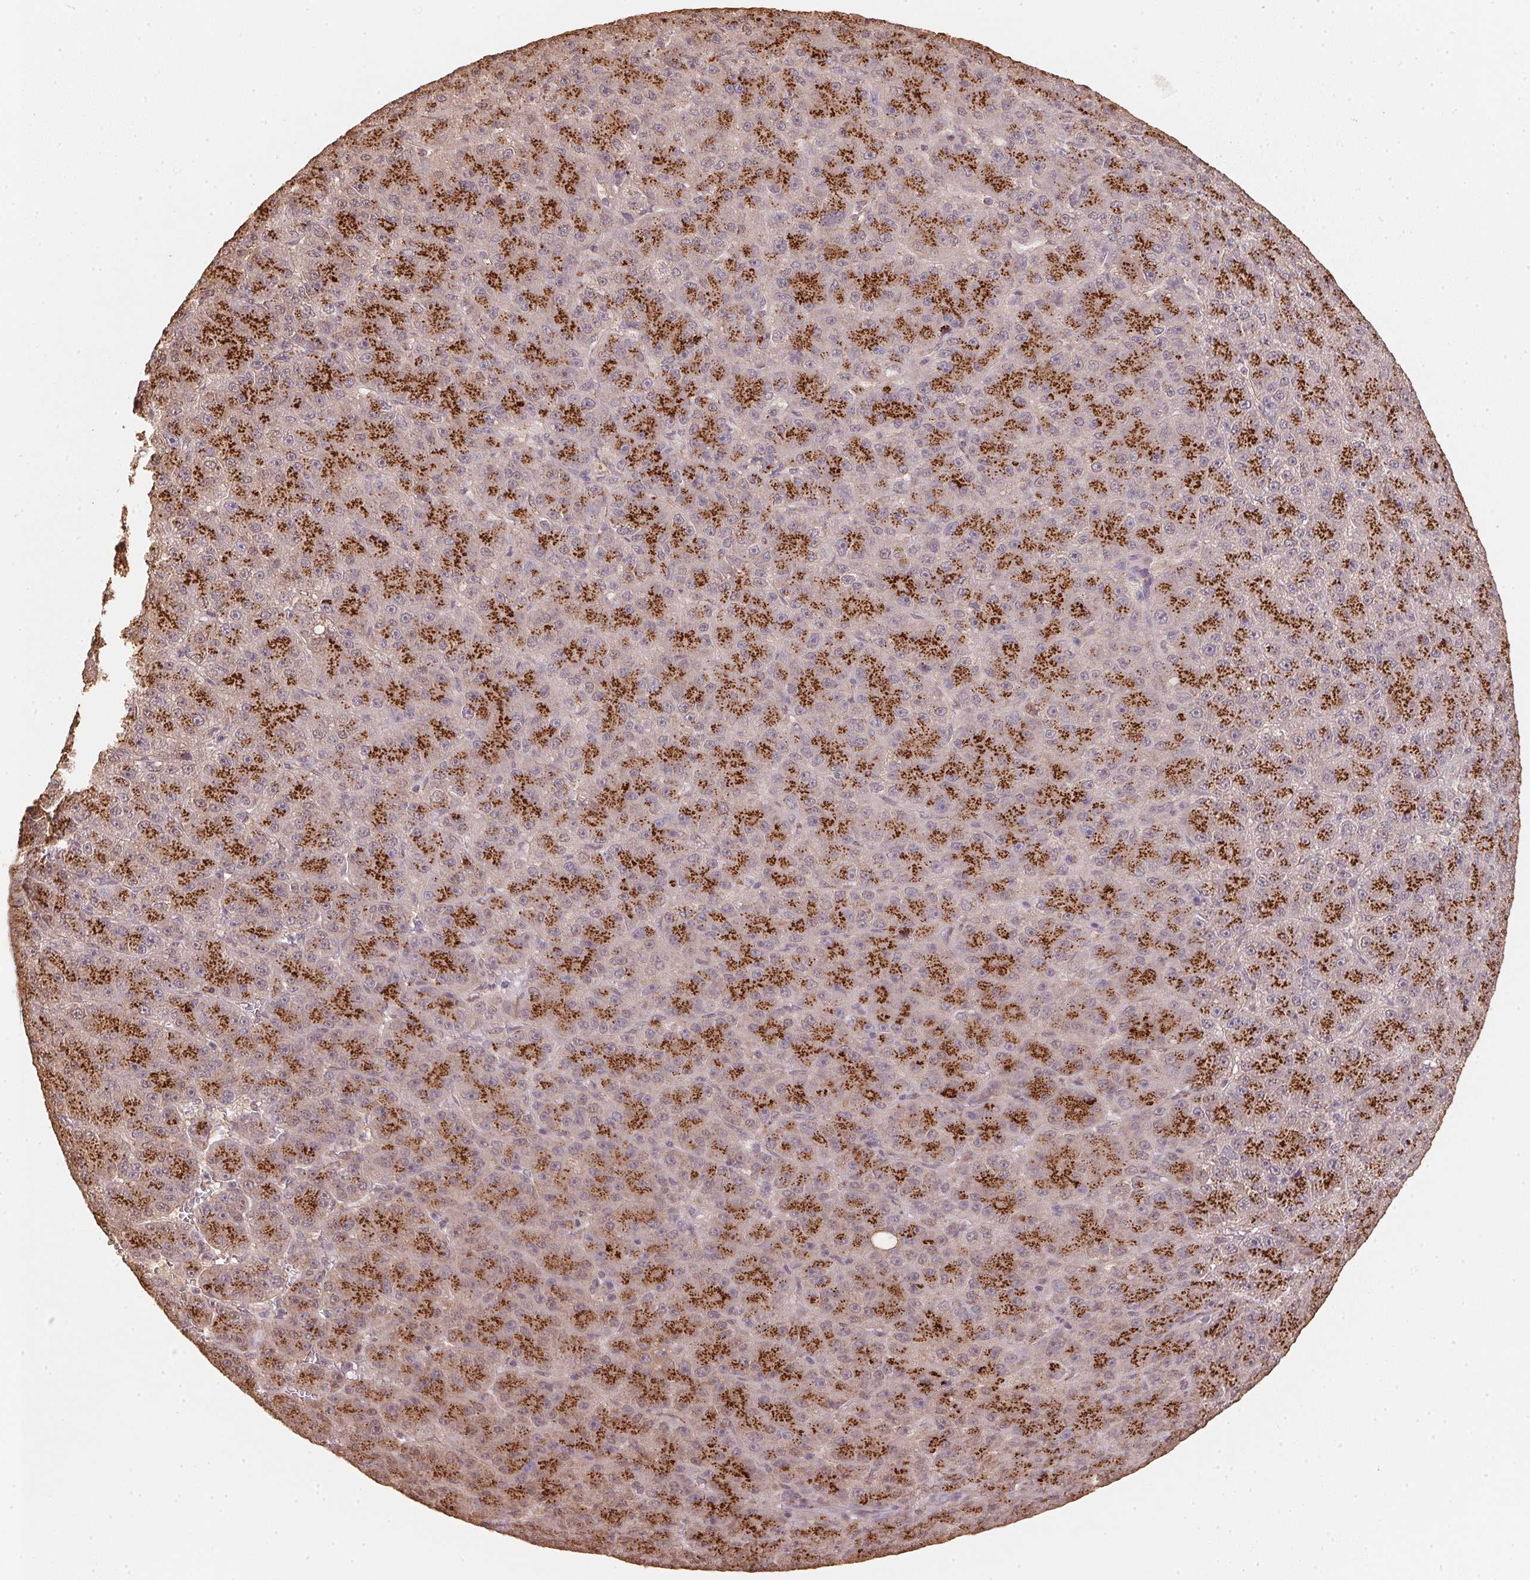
{"staining": {"intensity": "strong", "quantity": ">75%", "location": "cytoplasmic/membranous"}, "tissue": "liver cancer", "cell_type": "Tumor cells", "image_type": "cancer", "snomed": [{"axis": "morphology", "description": "Carcinoma, Hepatocellular, NOS"}, {"axis": "topography", "description": "Liver"}], "caption": "Hepatocellular carcinoma (liver) stained for a protein demonstrates strong cytoplasmic/membranous positivity in tumor cells.", "gene": "RAB22A", "patient": {"sex": "male", "age": 67}}